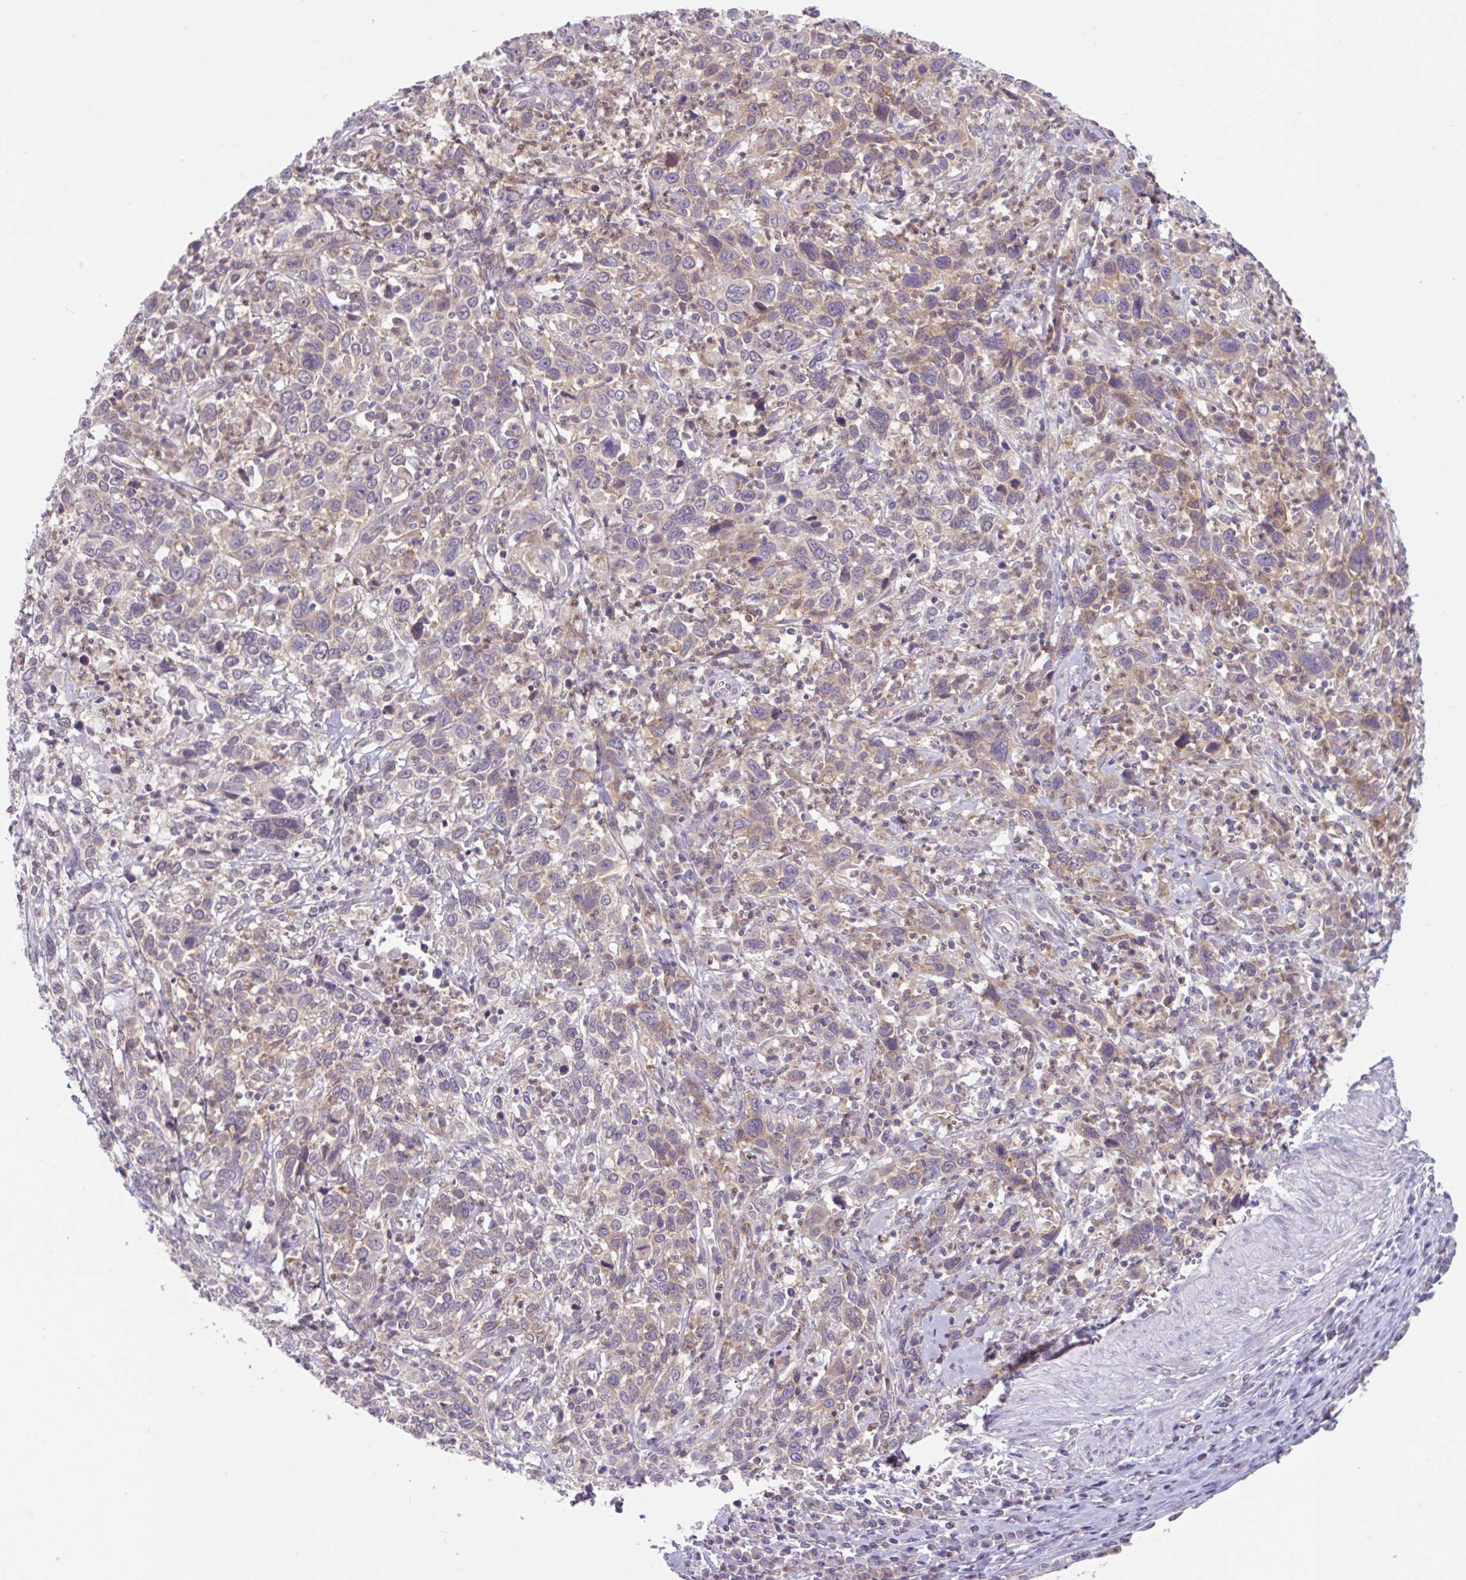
{"staining": {"intensity": "weak", "quantity": "25%-75%", "location": "cytoplasmic/membranous"}, "tissue": "cervical cancer", "cell_type": "Tumor cells", "image_type": "cancer", "snomed": [{"axis": "morphology", "description": "Squamous cell carcinoma, NOS"}, {"axis": "topography", "description": "Cervix"}], "caption": "Cervical squamous cell carcinoma stained with DAB (3,3'-diaminobenzidine) IHC exhibits low levels of weak cytoplasmic/membranous expression in about 25%-75% of tumor cells.", "gene": "RALBP1", "patient": {"sex": "female", "age": 46}}